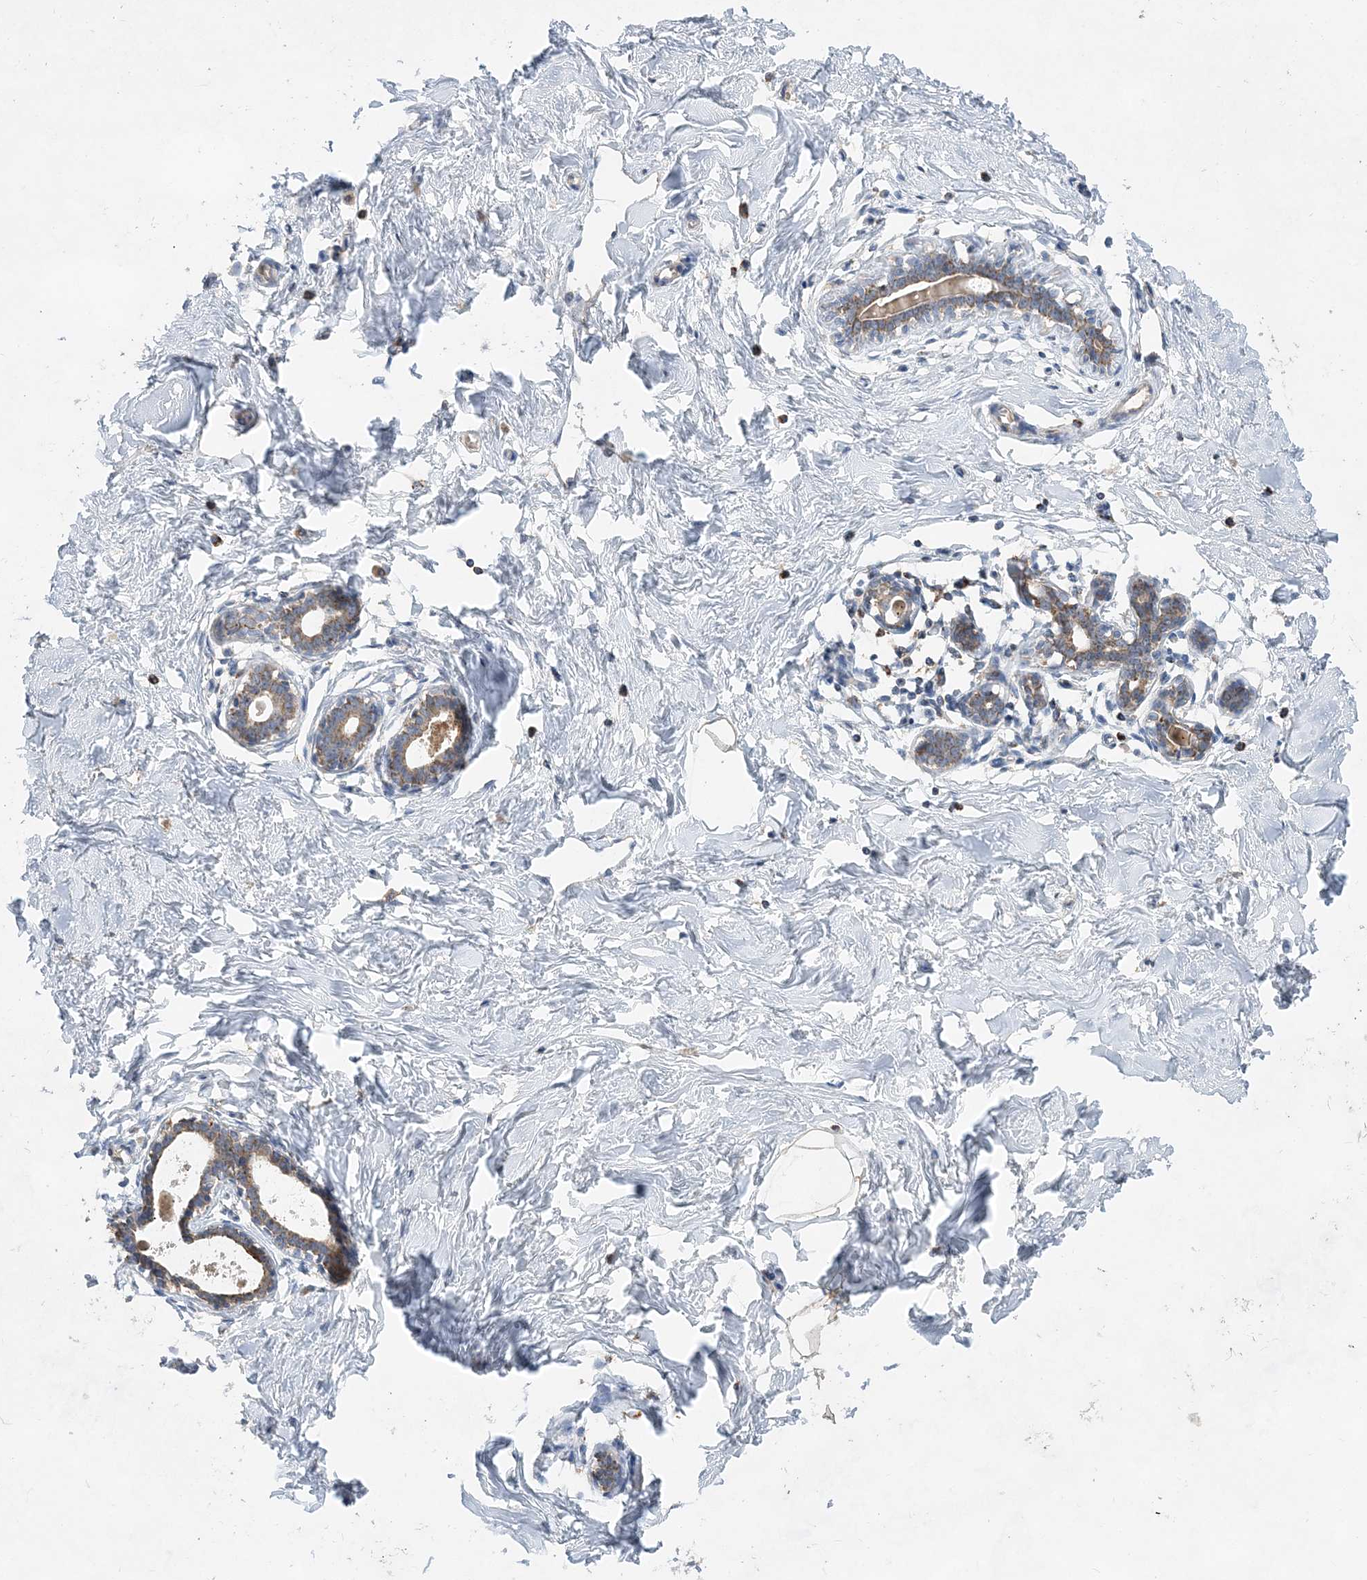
{"staining": {"intensity": "weak", "quantity": ">75%", "location": "cytoplasmic/membranous"}, "tissue": "breast", "cell_type": "Adipocytes", "image_type": "normal", "snomed": [{"axis": "morphology", "description": "Normal tissue, NOS"}, {"axis": "morphology", "description": "Adenoma, NOS"}, {"axis": "topography", "description": "Breast"}], "caption": "This micrograph displays immunohistochemistry (IHC) staining of normal breast, with low weak cytoplasmic/membranous expression in approximately >75% of adipocytes.", "gene": "TRAPPC13", "patient": {"sex": "female", "age": 23}}